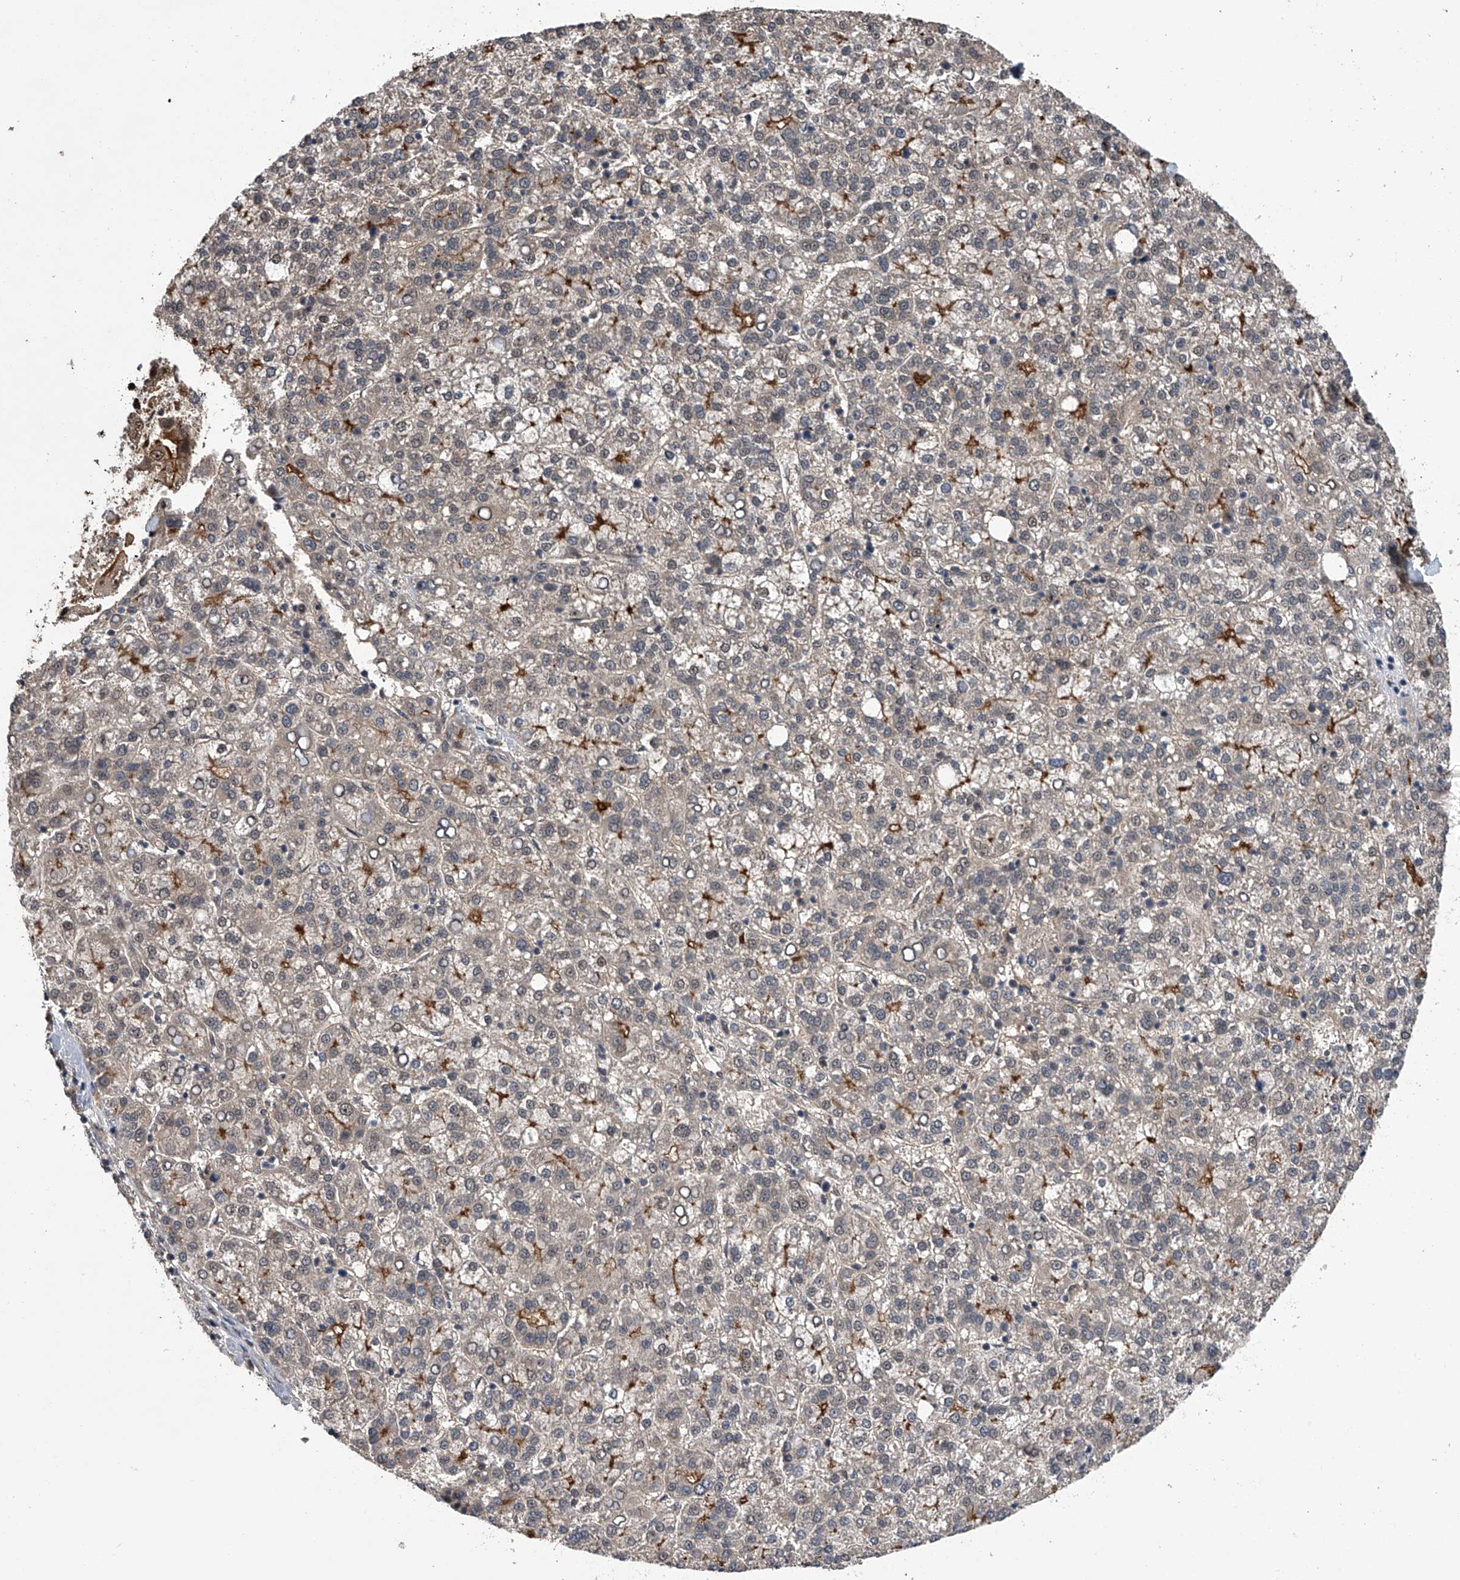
{"staining": {"intensity": "strong", "quantity": "<25%", "location": "cytoplasmic/membranous"}, "tissue": "liver cancer", "cell_type": "Tumor cells", "image_type": "cancer", "snomed": [{"axis": "morphology", "description": "Carcinoma, Hepatocellular, NOS"}, {"axis": "topography", "description": "Liver"}], "caption": "Immunohistochemistry image of liver cancer (hepatocellular carcinoma) stained for a protein (brown), which displays medium levels of strong cytoplasmic/membranous positivity in approximately <25% of tumor cells.", "gene": "SLC12A8", "patient": {"sex": "female", "age": 58}}